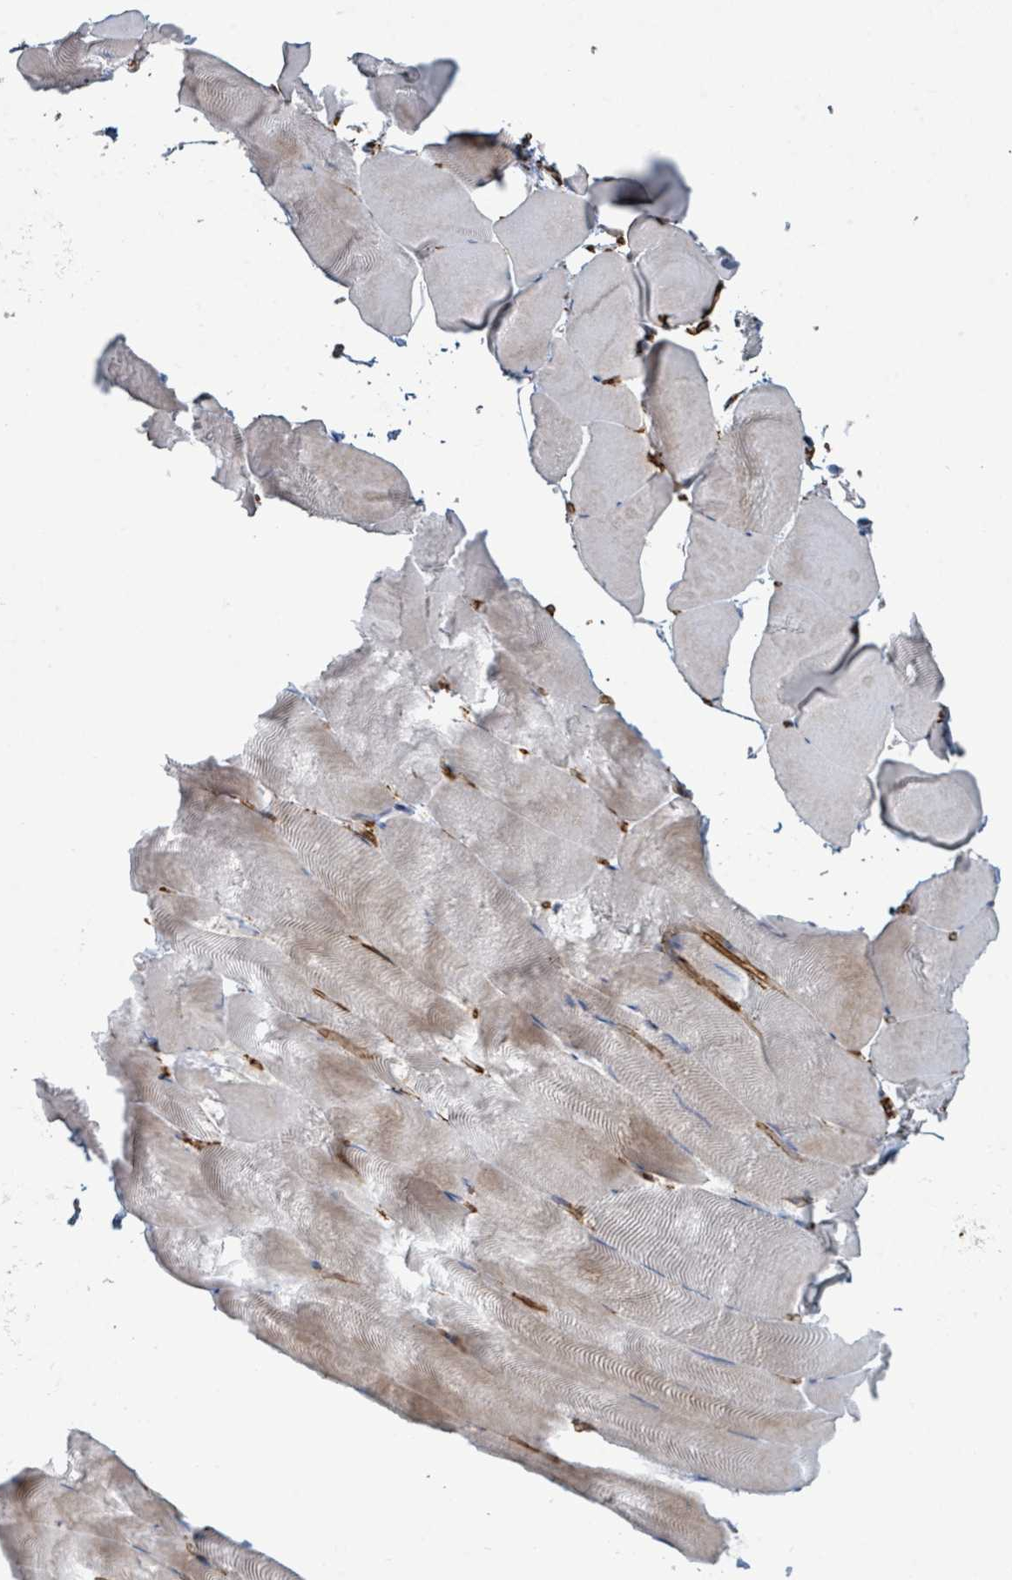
{"staining": {"intensity": "weak", "quantity": "<25%", "location": "cytoplasmic/membranous"}, "tissue": "skeletal muscle", "cell_type": "Myocytes", "image_type": "normal", "snomed": [{"axis": "morphology", "description": "Normal tissue, NOS"}, {"axis": "topography", "description": "Skeletal muscle"}], "caption": "This photomicrograph is of normal skeletal muscle stained with immunohistochemistry (IHC) to label a protein in brown with the nuclei are counter-stained blue. There is no expression in myocytes.", "gene": "LDOC1", "patient": {"sex": "female", "age": 64}}